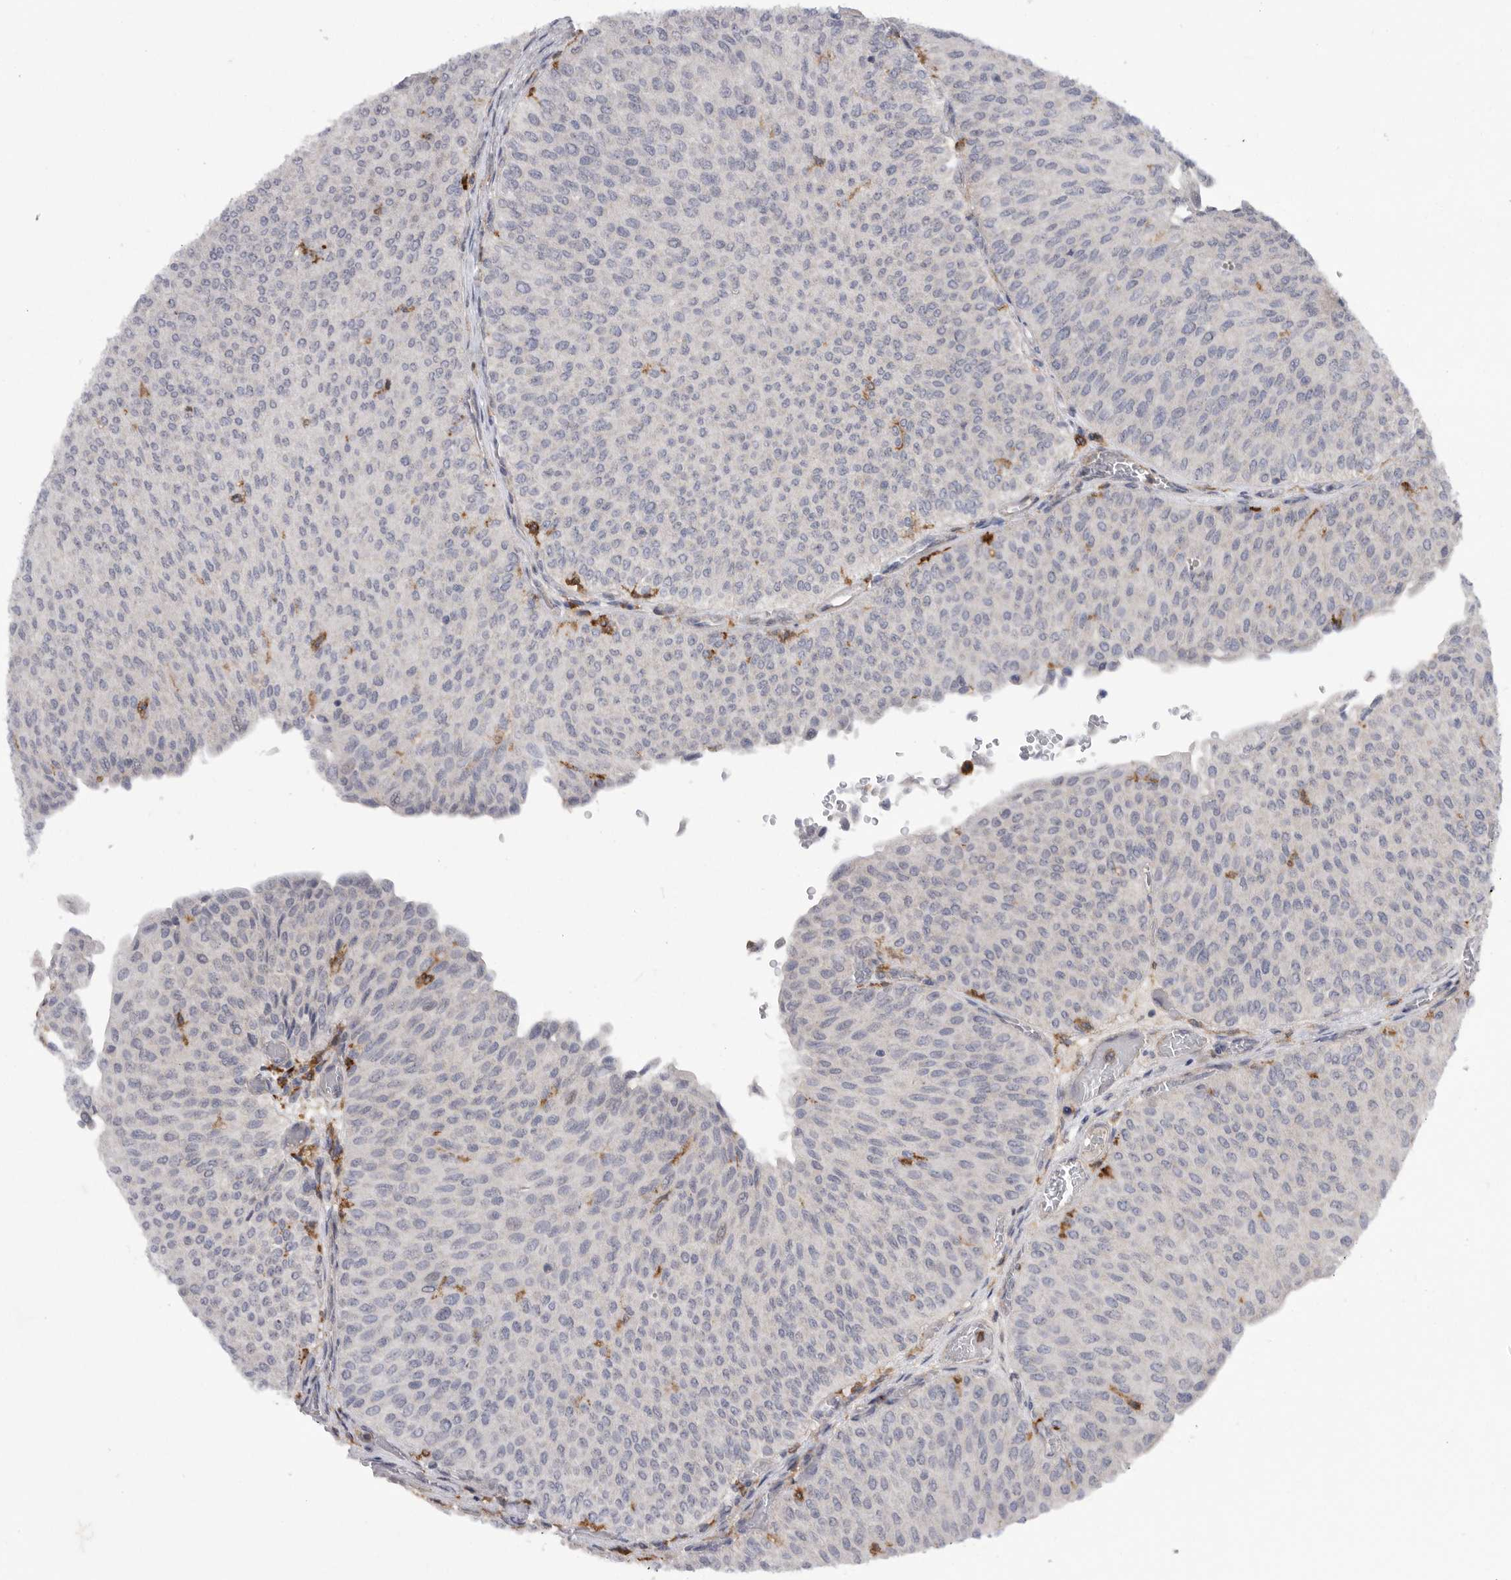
{"staining": {"intensity": "negative", "quantity": "none", "location": "none"}, "tissue": "urothelial cancer", "cell_type": "Tumor cells", "image_type": "cancer", "snomed": [{"axis": "morphology", "description": "Urothelial carcinoma, Low grade"}, {"axis": "topography", "description": "Urinary bladder"}], "caption": "A high-resolution micrograph shows immunohistochemistry (IHC) staining of urothelial cancer, which exhibits no significant expression in tumor cells. (DAB immunohistochemistry, high magnification).", "gene": "SIGLEC10", "patient": {"sex": "male", "age": 78}}